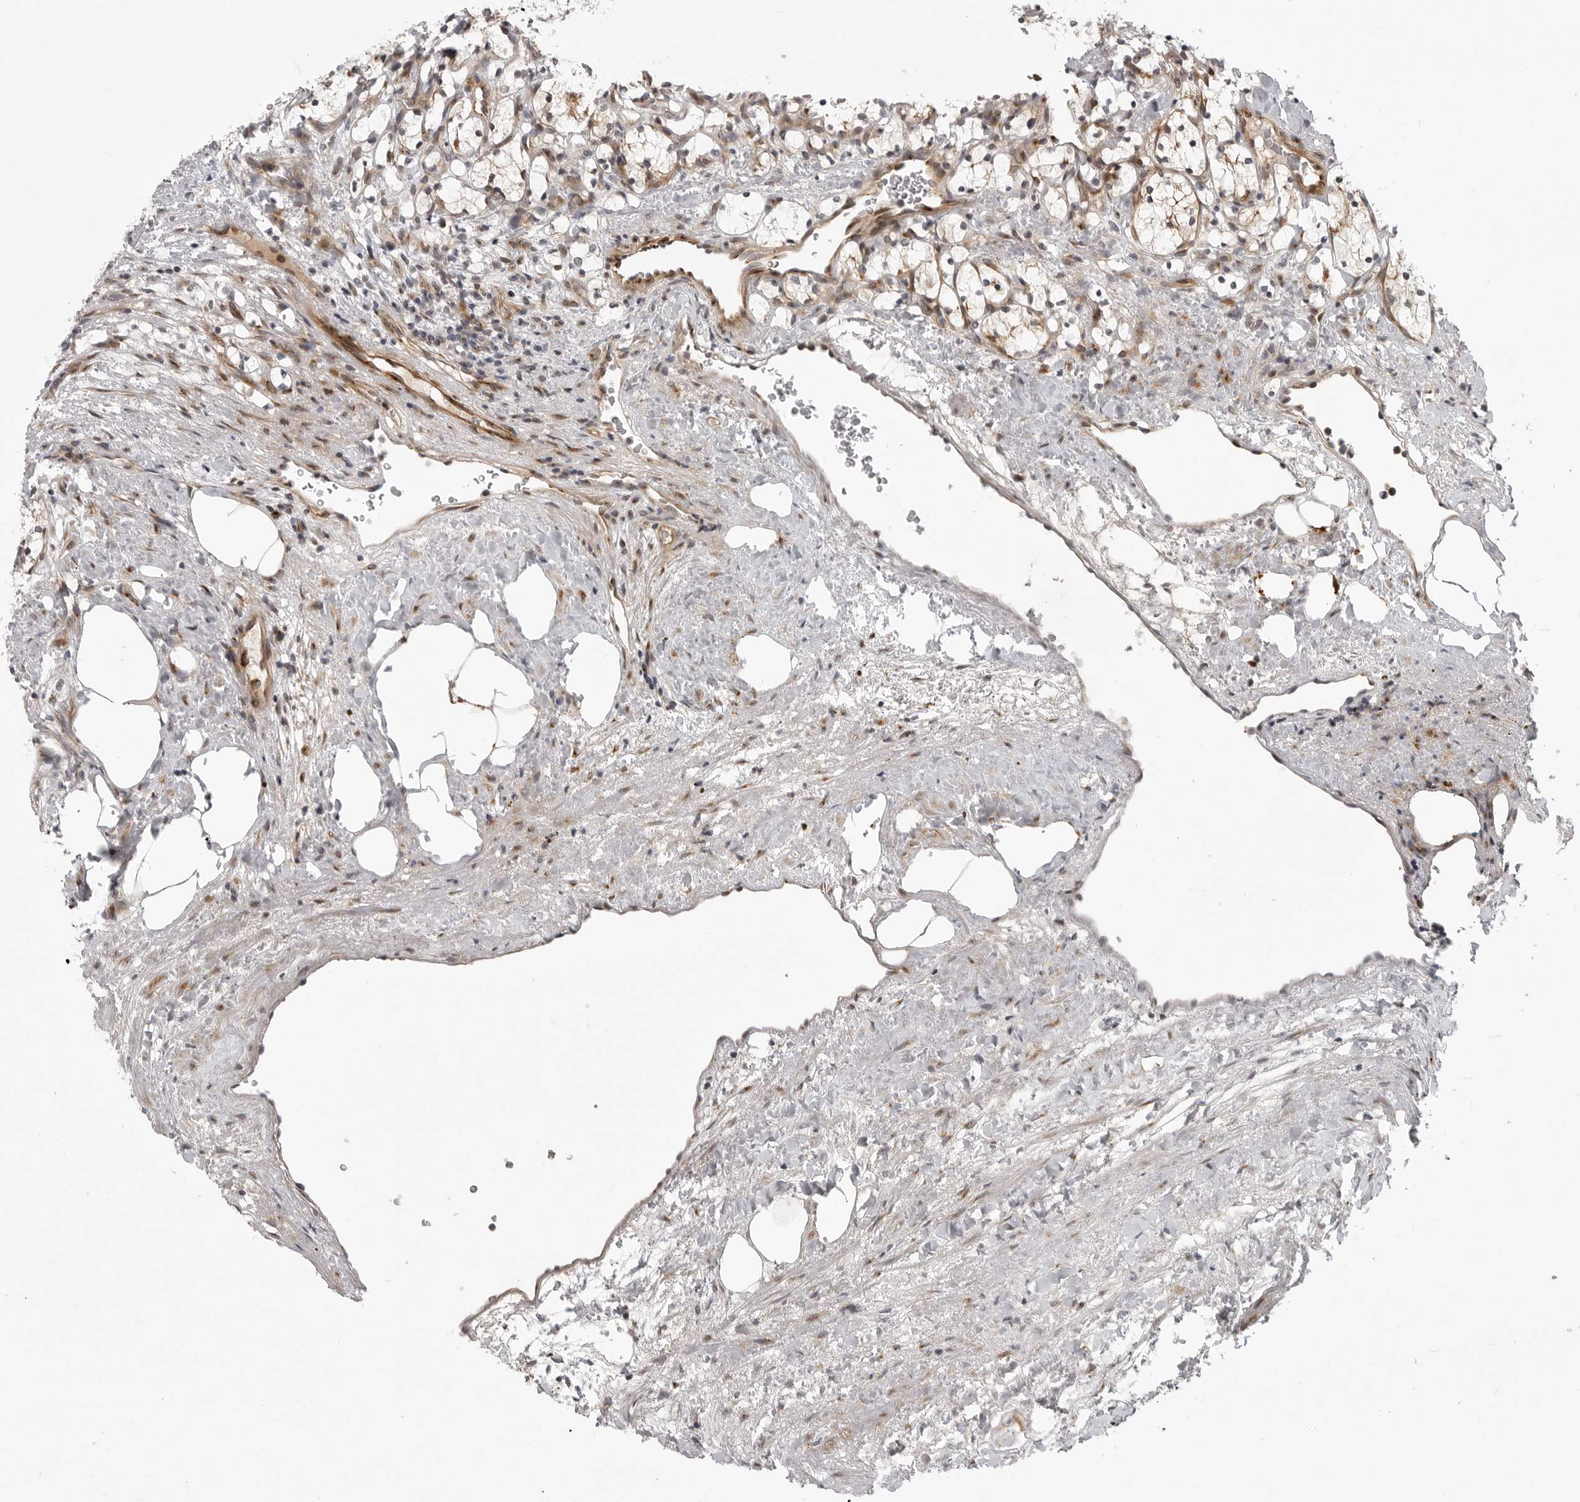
{"staining": {"intensity": "negative", "quantity": "none", "location": "none"}, "tissue": "renal cancer", "cell_type": "Tumor cells", "image_type": "cancer", "snomed": [{"axis": "morphology", "description": "Adenocarcinoma, NOS"}, {"axis": "topography", "description": "Kidney"}], "caption": "DAB (3,3'-diaminobenzidine) immunohistochemical staining of human renal adenocarcinoma reveals no significant expression in tumor cells.", "gene": "CD300LD", "patient": {"sex": "female", "age": 69}}